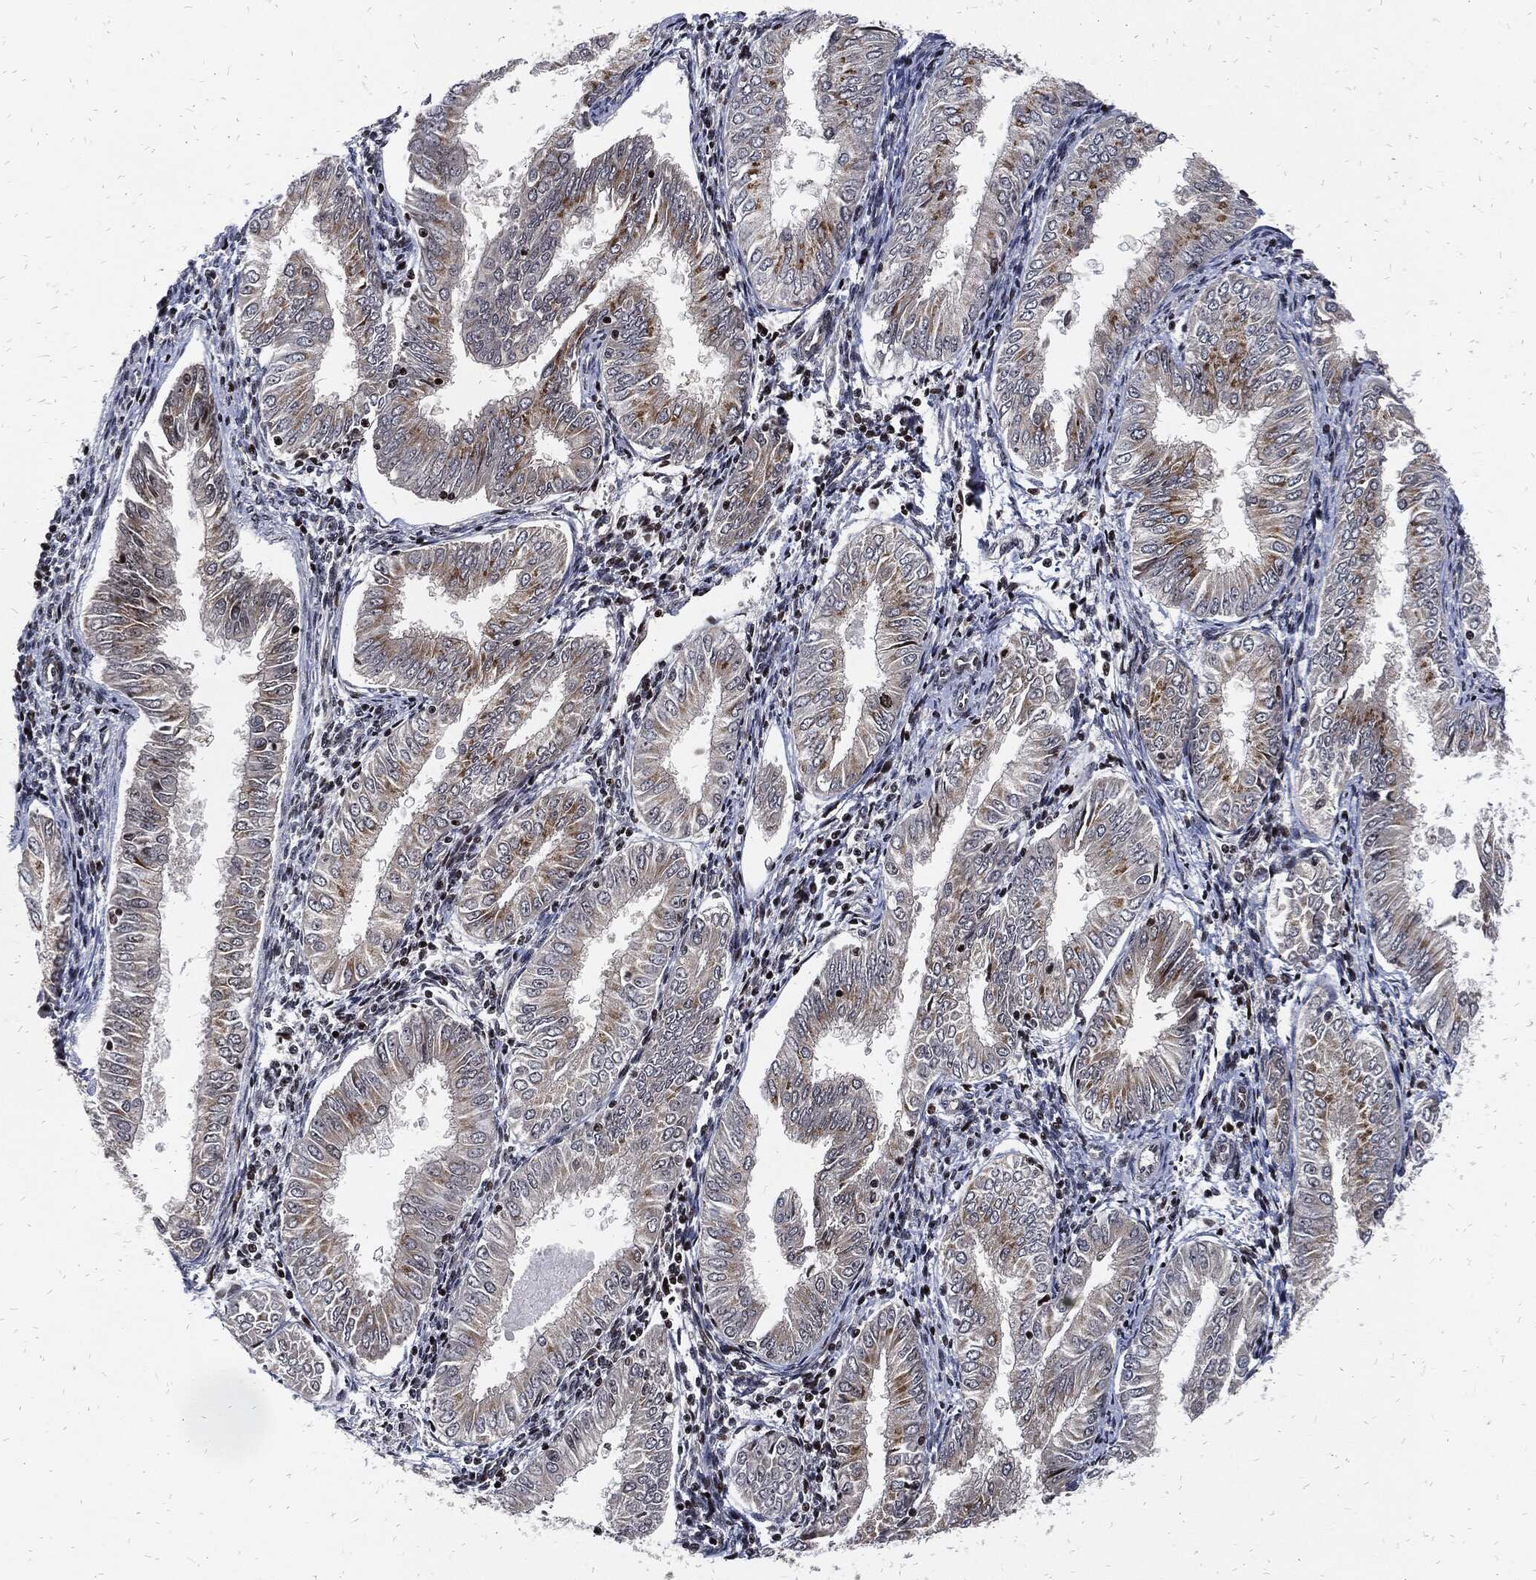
{"staining": {"intensity": "moderate", "quantity": "25%-75%", "location": "cytoplasmic/membranous"}, "tissue": "endometrial cancer", "cell_type": "Tumor cells", "image_type": "cancer", "snomed": [{"axis": "morphology", "description": "Adenocarcinoma, NOS"}, {"axis": "topography", "description": "Endometrium"}], "caption": "Immunohistochemical staining of endometrial adenocarcinoma demonstrates moderate cytoplasmic/membranous protein expression in approximately 25%-75% of tumor cells. The protein of interest is stained brown, and the nuclei are stained in blue (DAB IHC with brightfield microscopy, high magnification).", "gene": "ZNF775", "patient": {"sex": "female", "age": 53}}